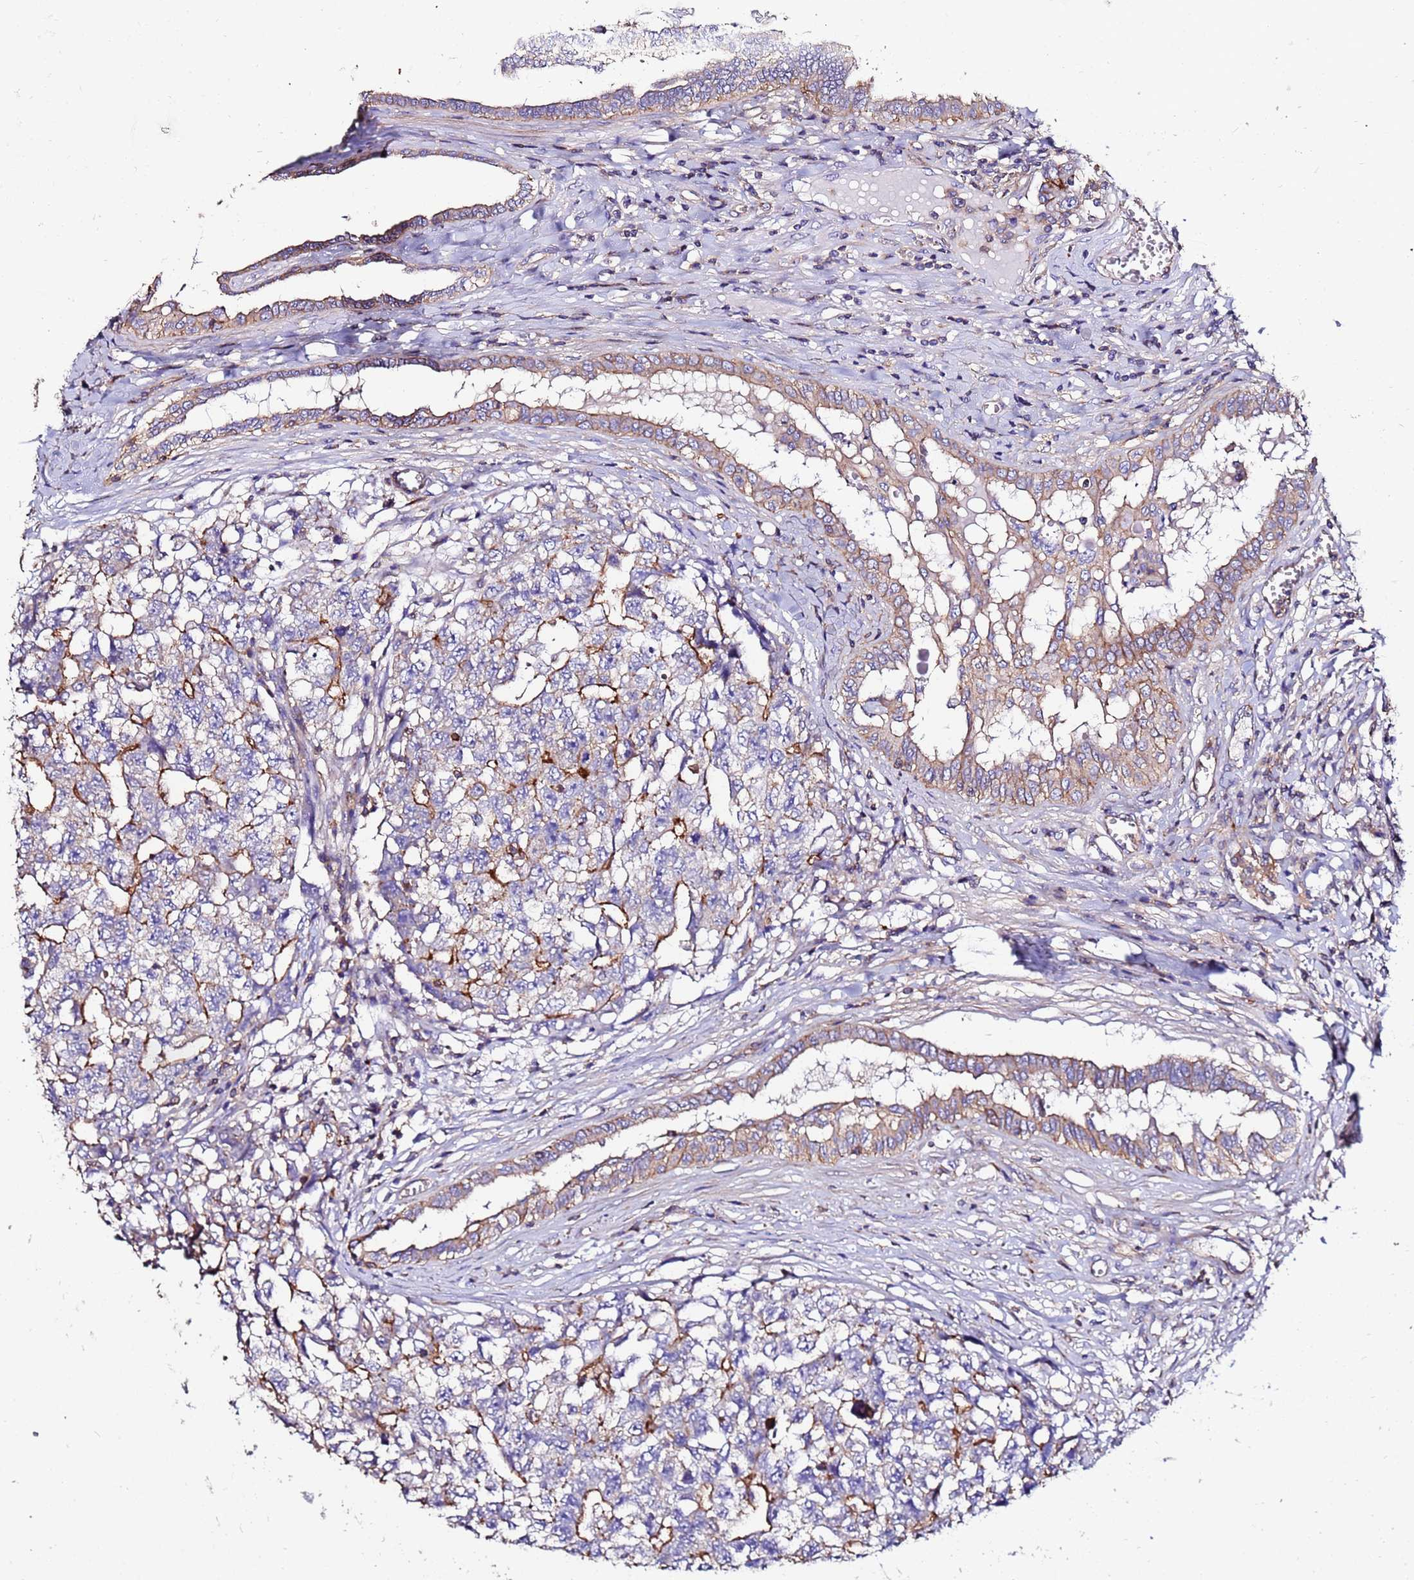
{"staining": {"intensity": "moderate", "quantity": "25%-75%", "location": "cytoplasmic/membranous"}, "tissue": "testis cancer", "cell_type": "Tumor cells", "image_type": "cancer", "snomed": [{"axis": "morphology", "description": "Carcinoma, Embryonal, NOS"}, {"axis": "topography", "description": "Testis"}], "caption": "A photomicrograph of human testis cancer (embryonal carcinoma) stained for a protein displays moderate cytoplasmic/membranous brown staining in tumor cells.", "gene": "POTEE", "patient": {"sex": "male", "age": 31}}